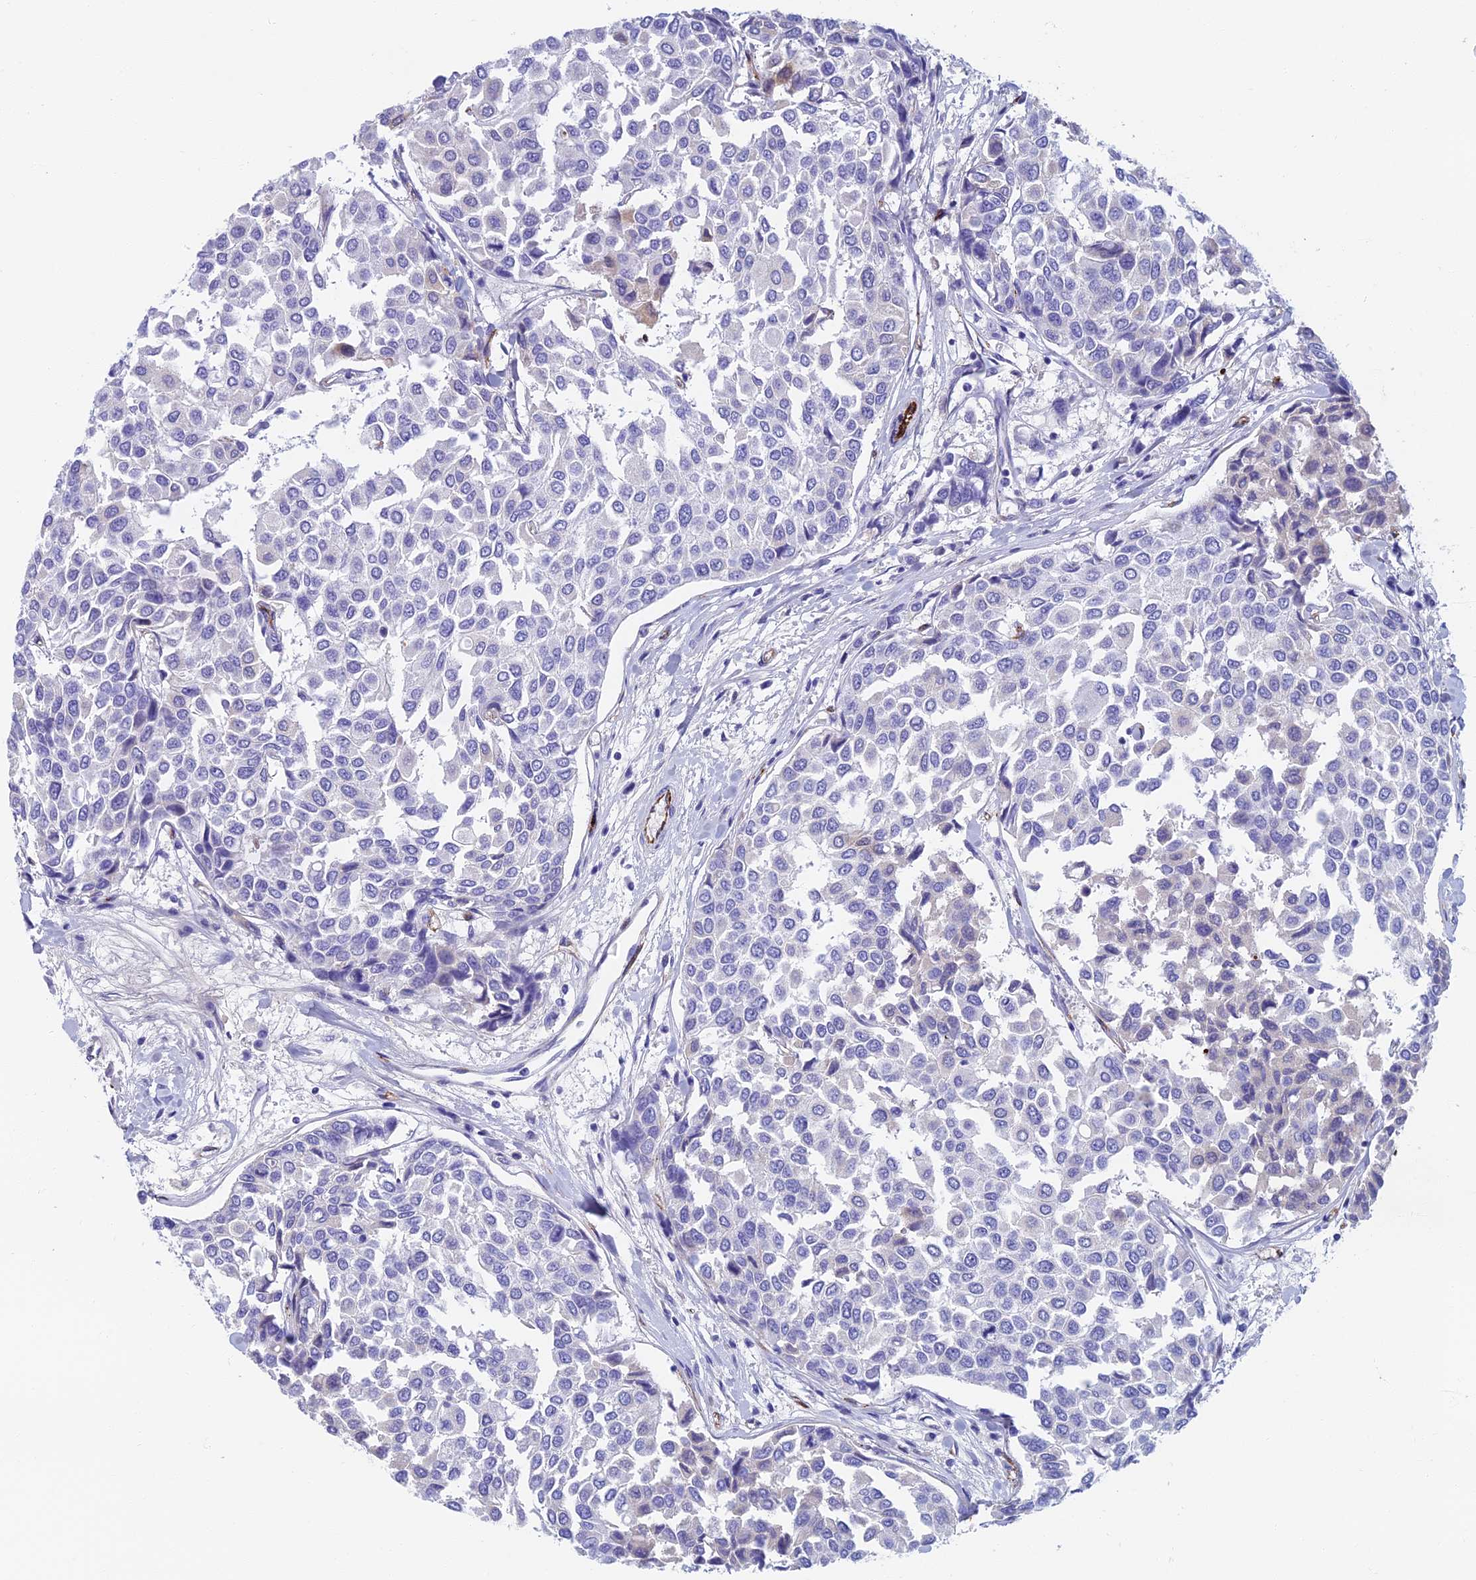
{"staining": {"intensity": "negative", "quantity": "none", "location": "none"}, "tissue": "breast cancer", "cell_type": "Tumor cells", "image_type": "cancer", "snomed": [{"axis": "morphology", "description": "Duct carcinoma"}, {"axis": "topography", "description": "Breast"}], "caption": "IHC micrograph of breast cancer (invasive ductal carcinoma) stained for a protein (brown), which demonstrates no positivity in tumor cells.", "gene": "ETFRF1", "patient": {"sex": "female", "age": 55}}